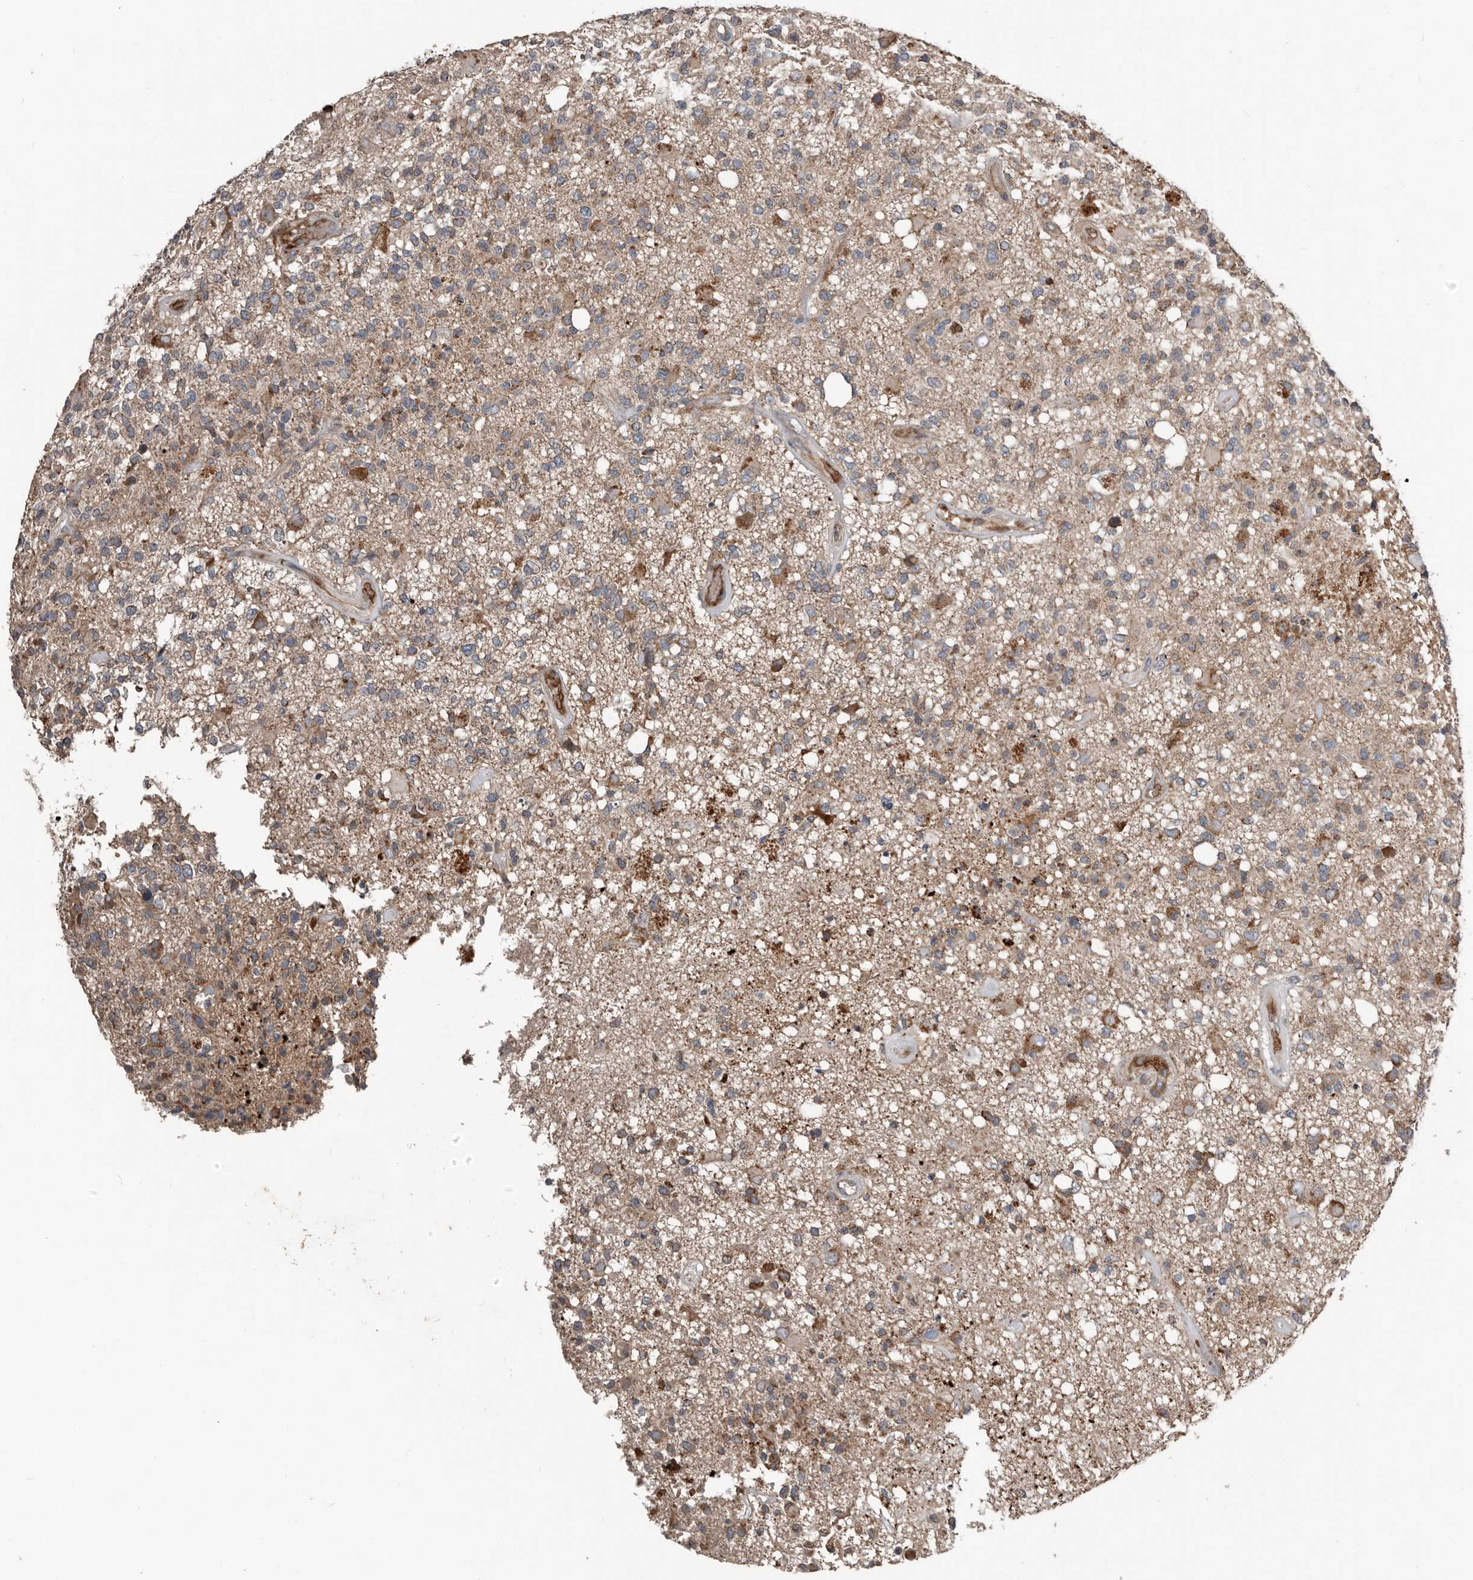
{"staining": {"intensity": "weak", "quantity": "<25%", "location": "cytoplasmic/membranous"}, "tissue": "glioma", "cell_type": "Tumor cells", "image_type": "cancer", "snomed": [{"axis": "morphology", "description": "Glioma, malignant, High grade"}, {"axis": "morphology", "description": "Glioblastoma, NOS"}, {"axis": "topography", "description": "Brain"}], "caption": "Immunohistochemical staining of glioma exhibits no significant expression in tumor cells.", "gene": "FBXO31", "patient": {"sex": "male", "age": 60}}